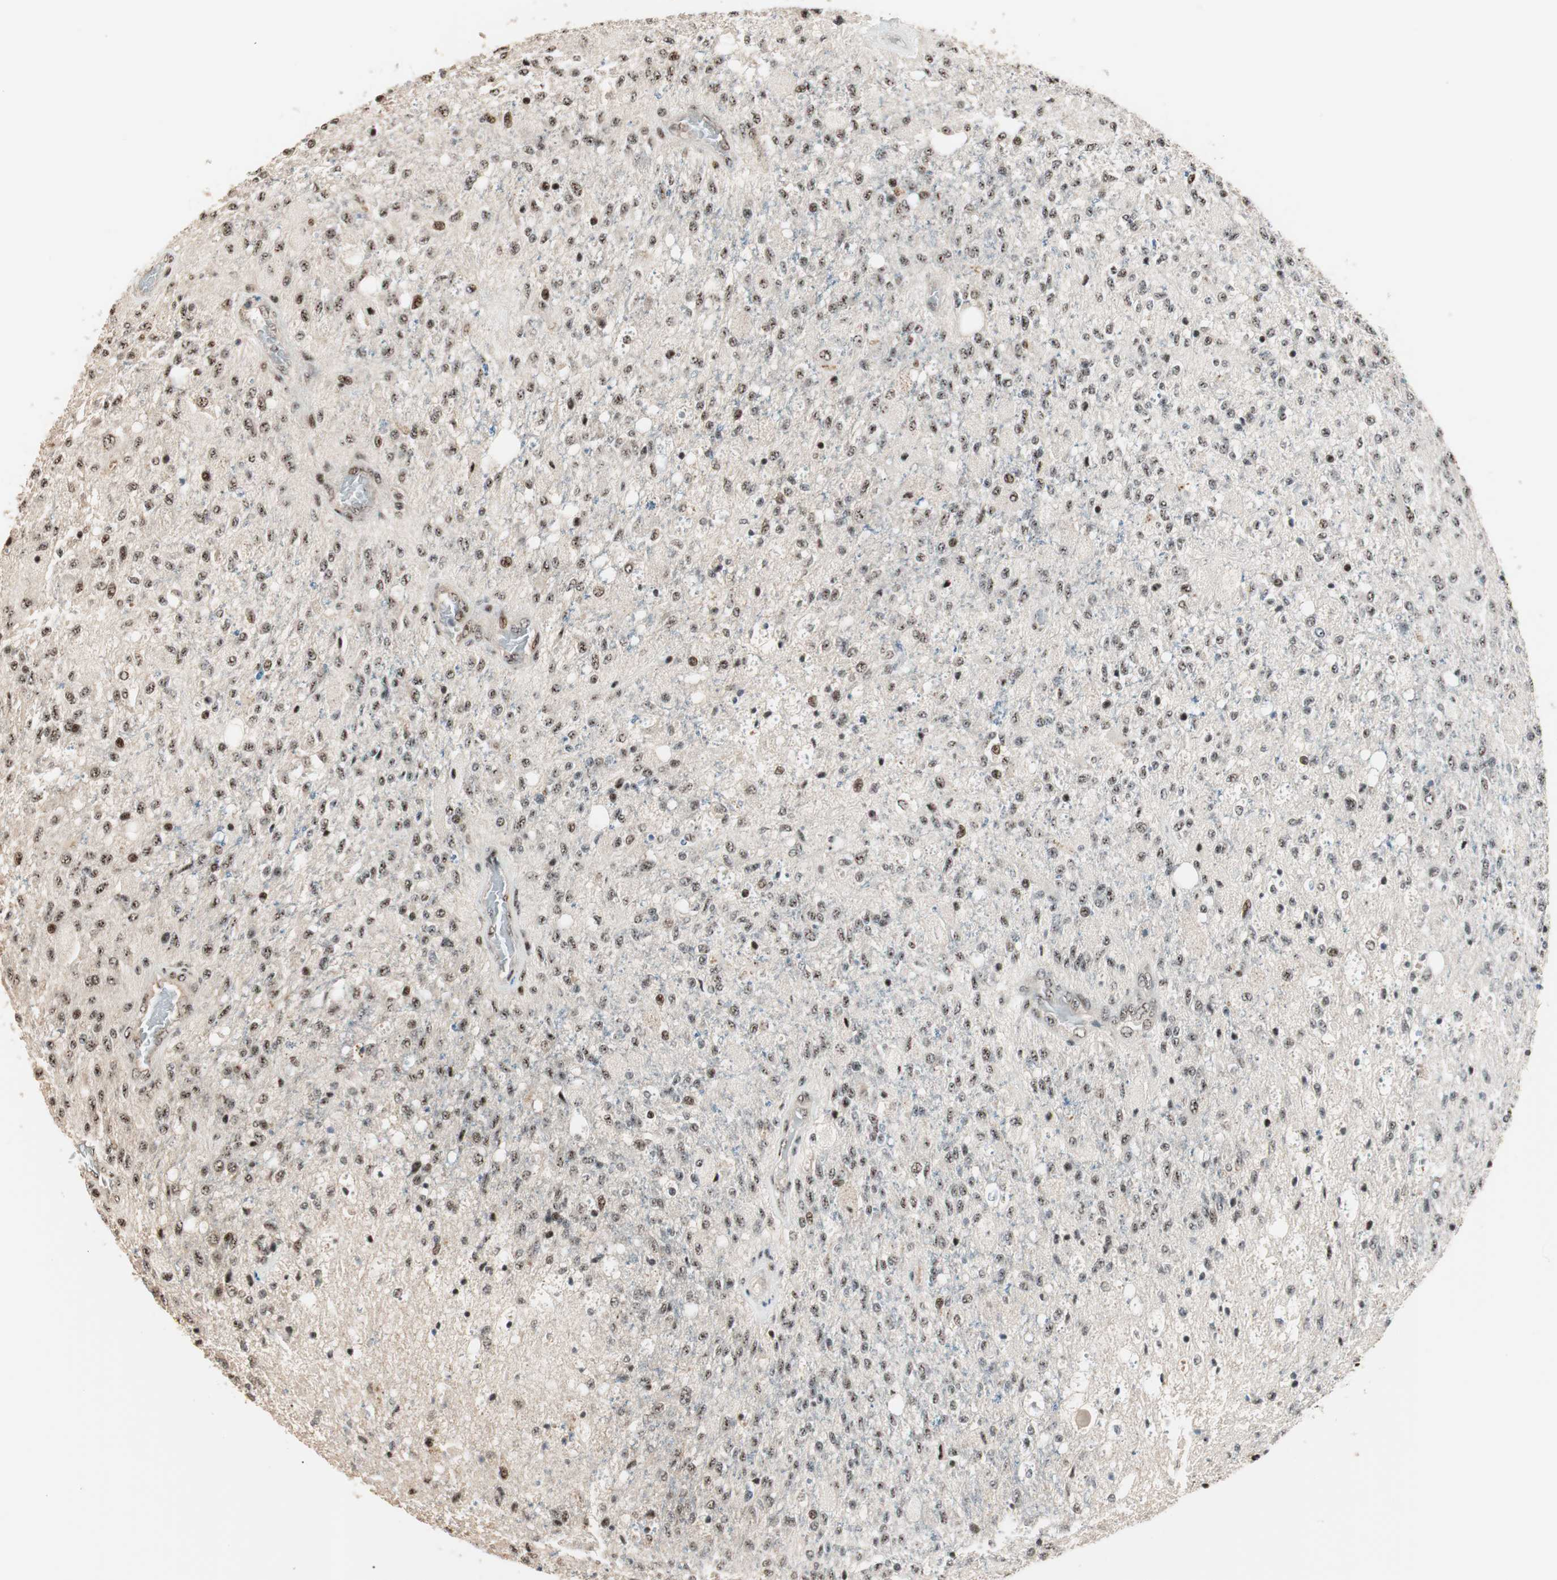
{"staining": {"intensity": "moderate", "quantity": "25%-75%", "location": "nuclear"}, "tissue": "glioma", "cell_type": "Tumor cells", "image_type": "cancer", "snomed": [{"axis": "morphology", "description": "Normal tissue, NOS"}, {"axis": "morphology", "description": "Glioma, malignant, High grade"}, {"axis": "topography", "description": "Cerebral cortex"}], "caption": "Malignant glioma (high-grade) stained with immunohistochemistry (IHC) demonstrates moderate nuclear expression in approximately 25%-75% of tumor cells.", "gene": "NR5A2", "patient": {"sex": "male", "age": 77}}